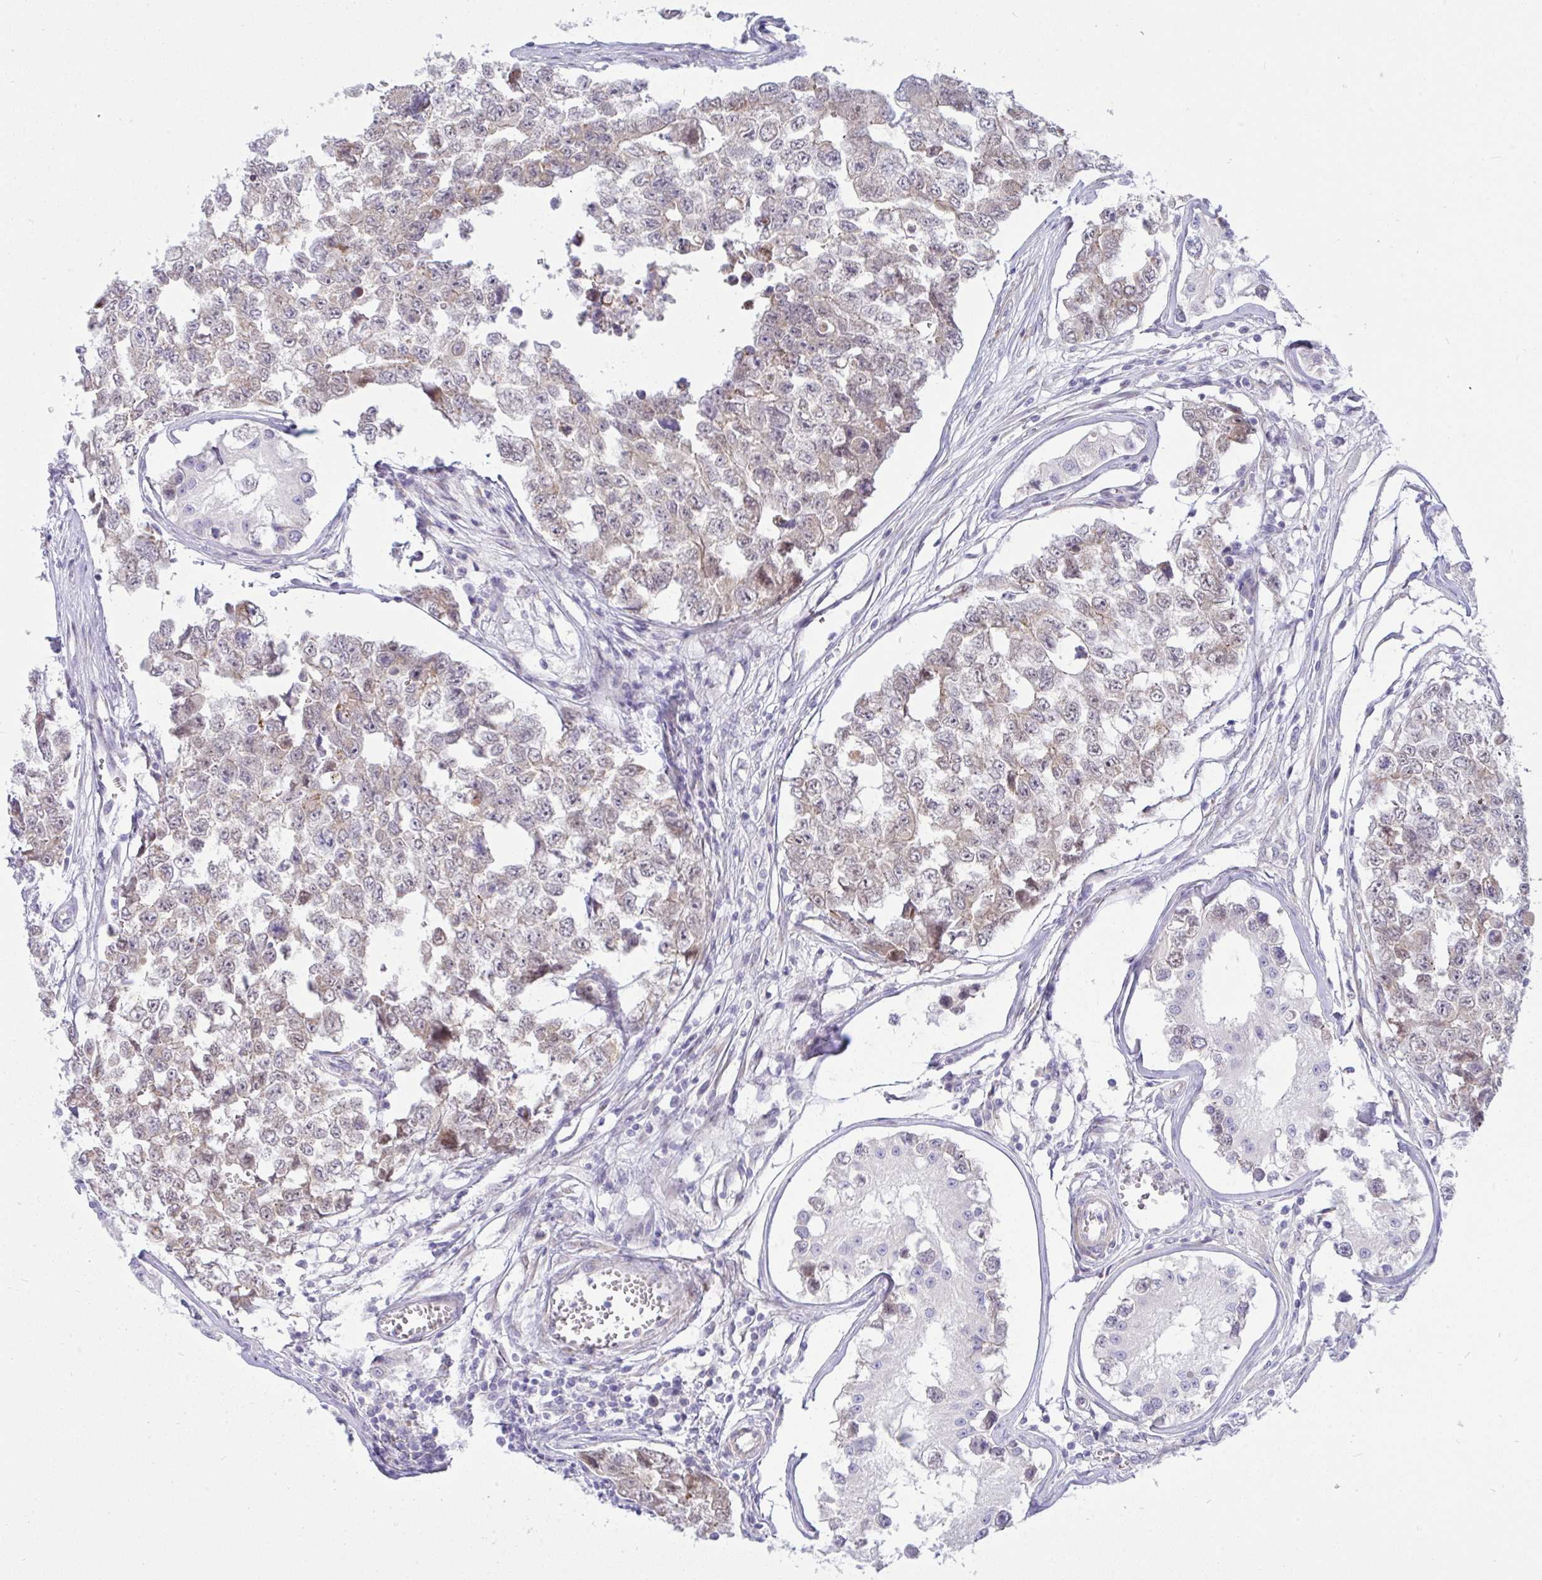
{"staining": {"intensity": "weak", "quantity": ">75%", "location": "cytoplasmic/membranous"}, "tissue": "testis cancer", "cell_type": "Tumor cells", "image_type": "cancer", "snomed": [{"axis": "morphology", "description": "Carcinoma, Embryonal, NOS"}, {"axis": "topography", "description": "Testis"}], "caption": "Immunohistochemistry (IHC) (DAB (3,3'-diaminobenzidine)) staining of human testis cancer (embryonal carcinoma) shows weak cytoplasmic/membranous protein positivity in about >75% of tumor cells.", "gene": "NTN1", "patient": {"sex": "male", "age": 18}}